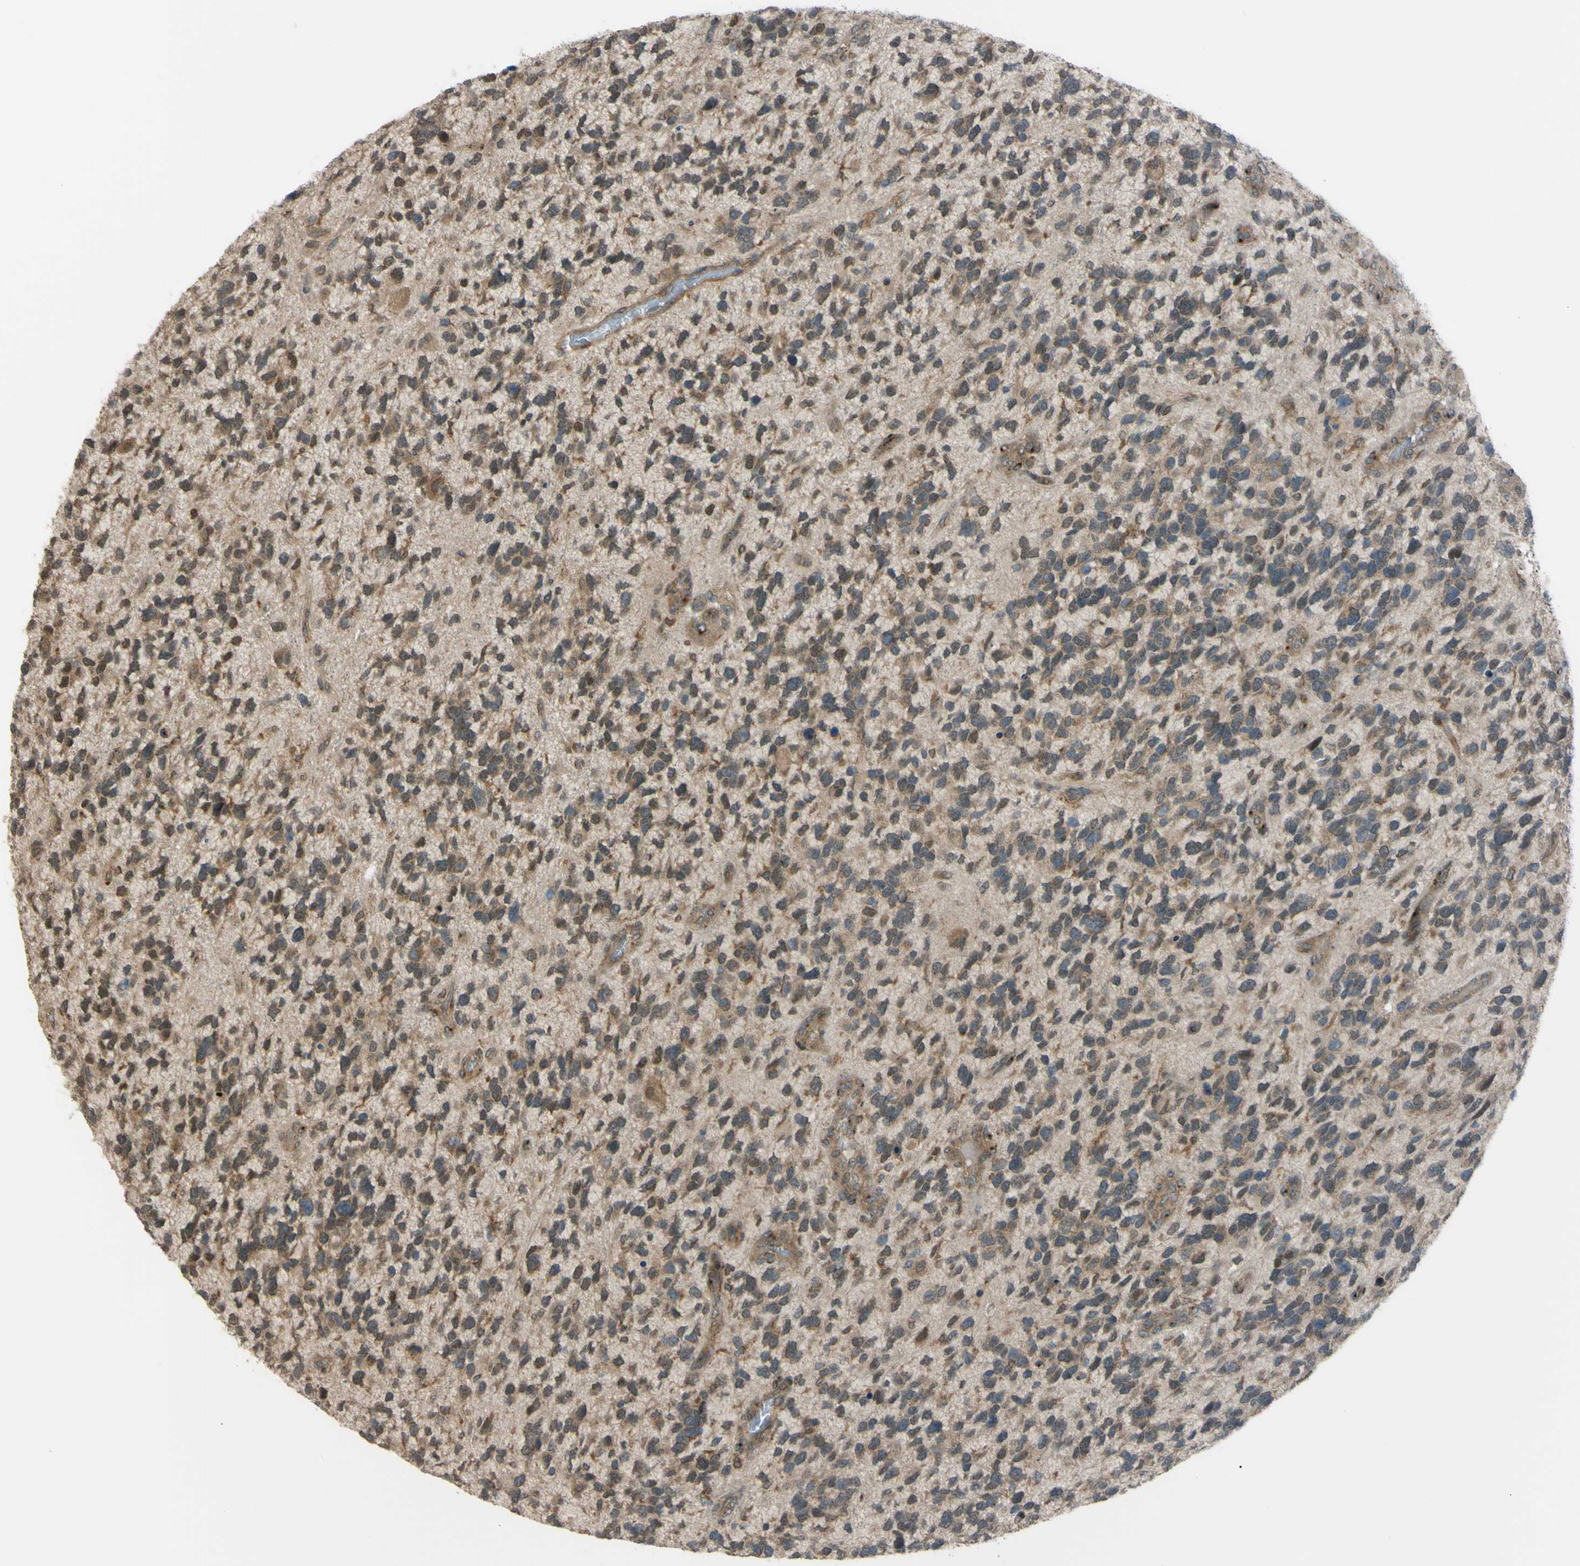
{"staining": {"intensity": "weak", "quantity": "25%-75%", "location": "cytoplasmic/membranous"}, "tissue": "glioma", "cell_type": "Tumor cells", "image_type": "cancer", "snomed": [{"axis": "morphology", "description": "Glioma, malignant, High grade"}, {"axis": "topography", "description": "Brain"}], "caption": "A high-resolution histopathology image shows immunohistochemistry (IHC) staining of glioma, which displays weak cytoplasmic/membranous staining in about 25%-75% of tumor cells.", "gene": "FLII", "patient": {"sex": "female", "age": 58}}